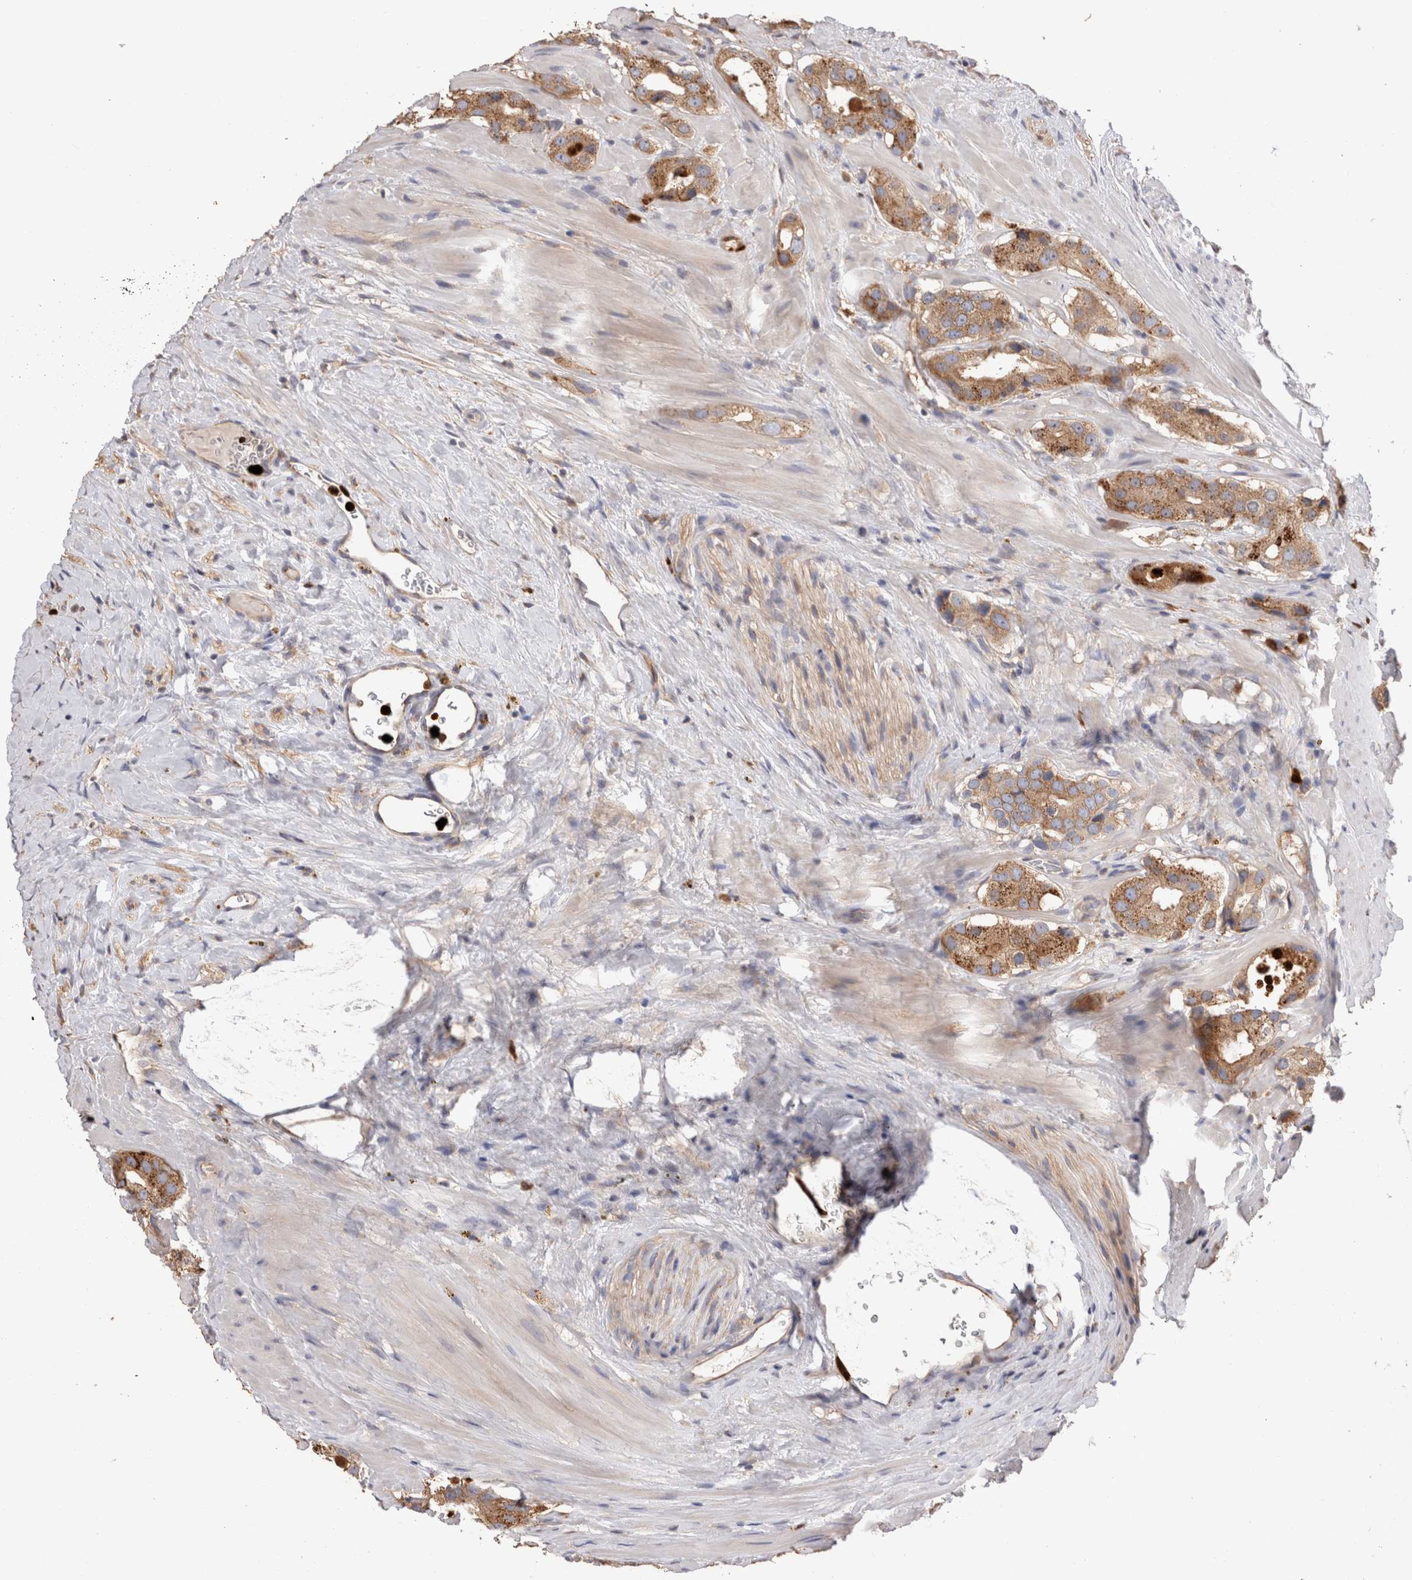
{"staining": {"intensity": "moderate", "quantity": ">75%", "location": "cytoplasmic/membranous"}, "tissue": "prostate cancer", "cell_type": "Tumor cells", "image_type": "cancer", "snomed": [{"axis": "morphology", "description": "Adenocarcinoma, High grade"}, {"axis": "topography", "description": "Prostate"}], "caption": "Immunohistochemistry (IHC) (DAB) staining of human prostate cancer (high-grade adenocarcinoma) shows moderate cytoplasmic/membranous protein expression in approximately >75% of tumor cells.", "gene": "NXT2", "patient": {"sex": "male", "age": 63}}